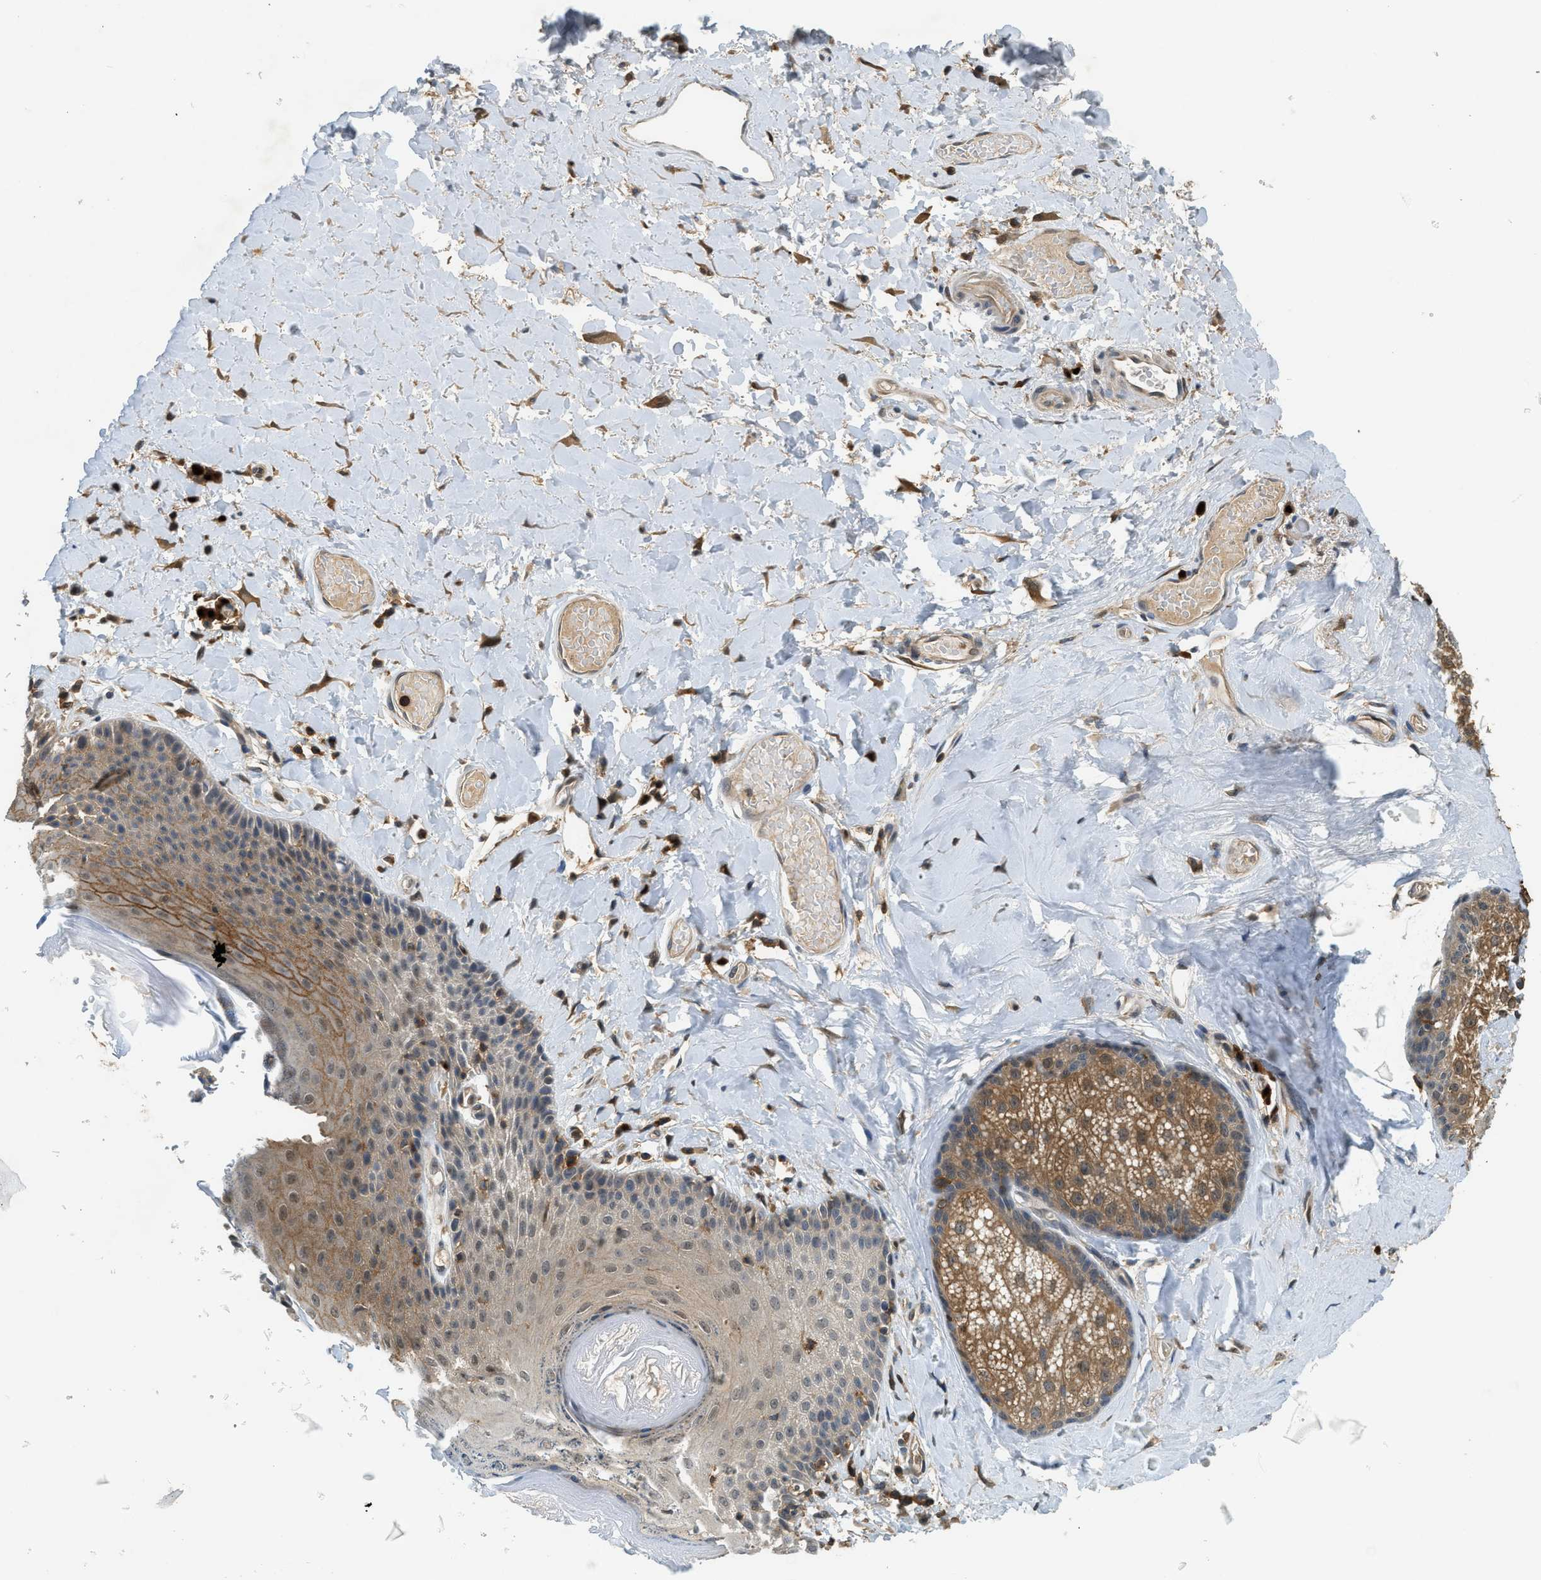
{"staining": {"intensity": "moderate", "quantity": "25%-75%", "location": "cytoplasmic/membranous"}, "tissue": "skin", "cell_type": "Epidermal cells", "image_type": "normal", "snomed": [{"axis": "morphology", "description": "Normal tissue, NOS"}, {"axis": "topography", "description": "Anal"}], "caption": "The micrograph reveals a brown stain indicating the presence of a protein in the cytoplasmic/membranous of epidermal cells in skin.", "gene": "GMPPB", "patient": {"sex": "male", "age": 69}}